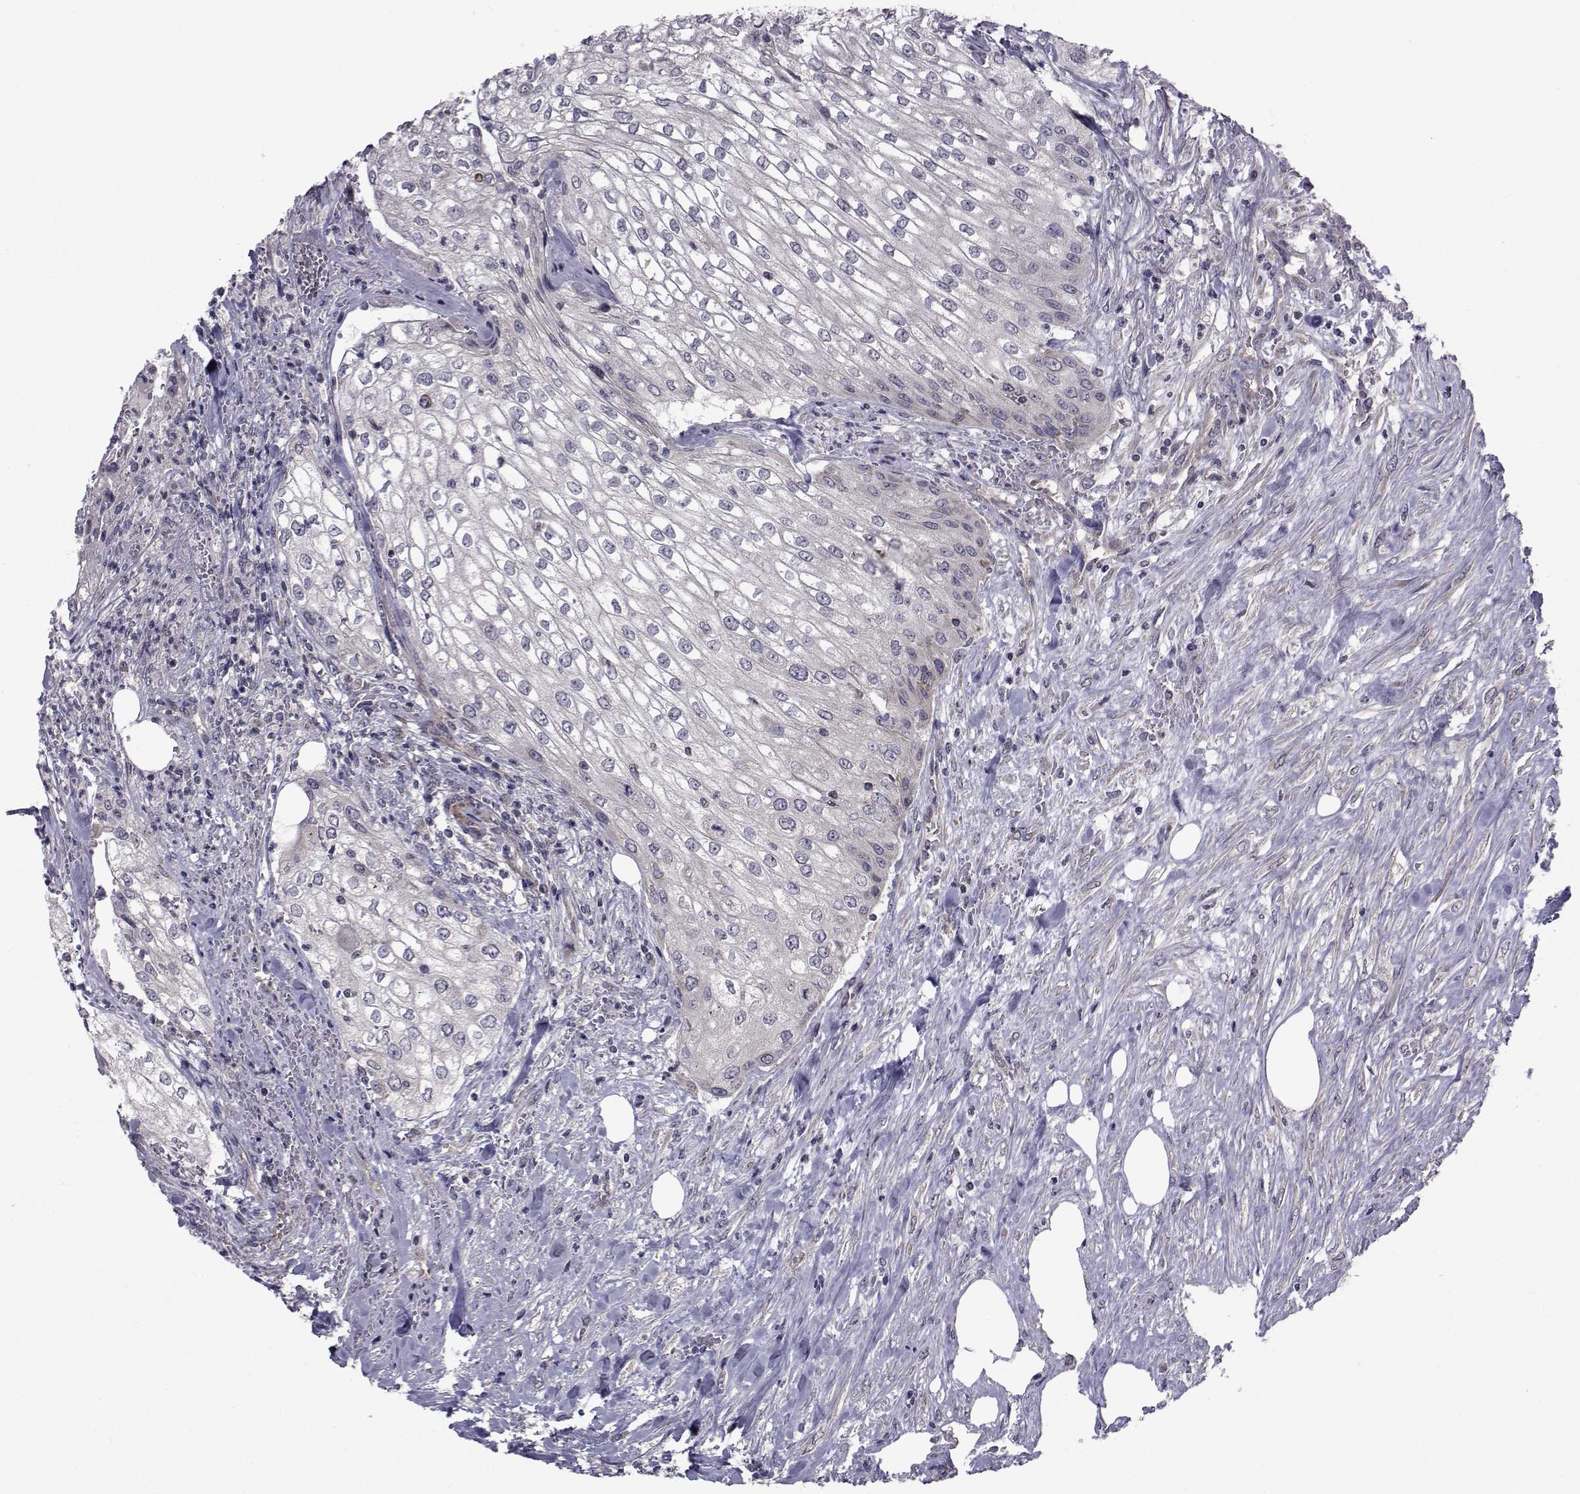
{"staining": {"intensity": "negative", "quantity": "none", "location": "none"}, "tissue": "urothelial cancer", "cell_type": "Tumor cells", "image_type": "cancer", "snomed": [{"axis": "morphology", "description": "Urothelial carcinoma, High grade"}, {"axis": "topography", "description": "Urinary bladder"}], "caption": "This is an immunohistochemistry (IHC) micrograph of human high-grade urothelial carcinoma. There is no expression in tumor cells.", "gene": "CFAP74", "patient": {"sex": "male", "age": 62}}